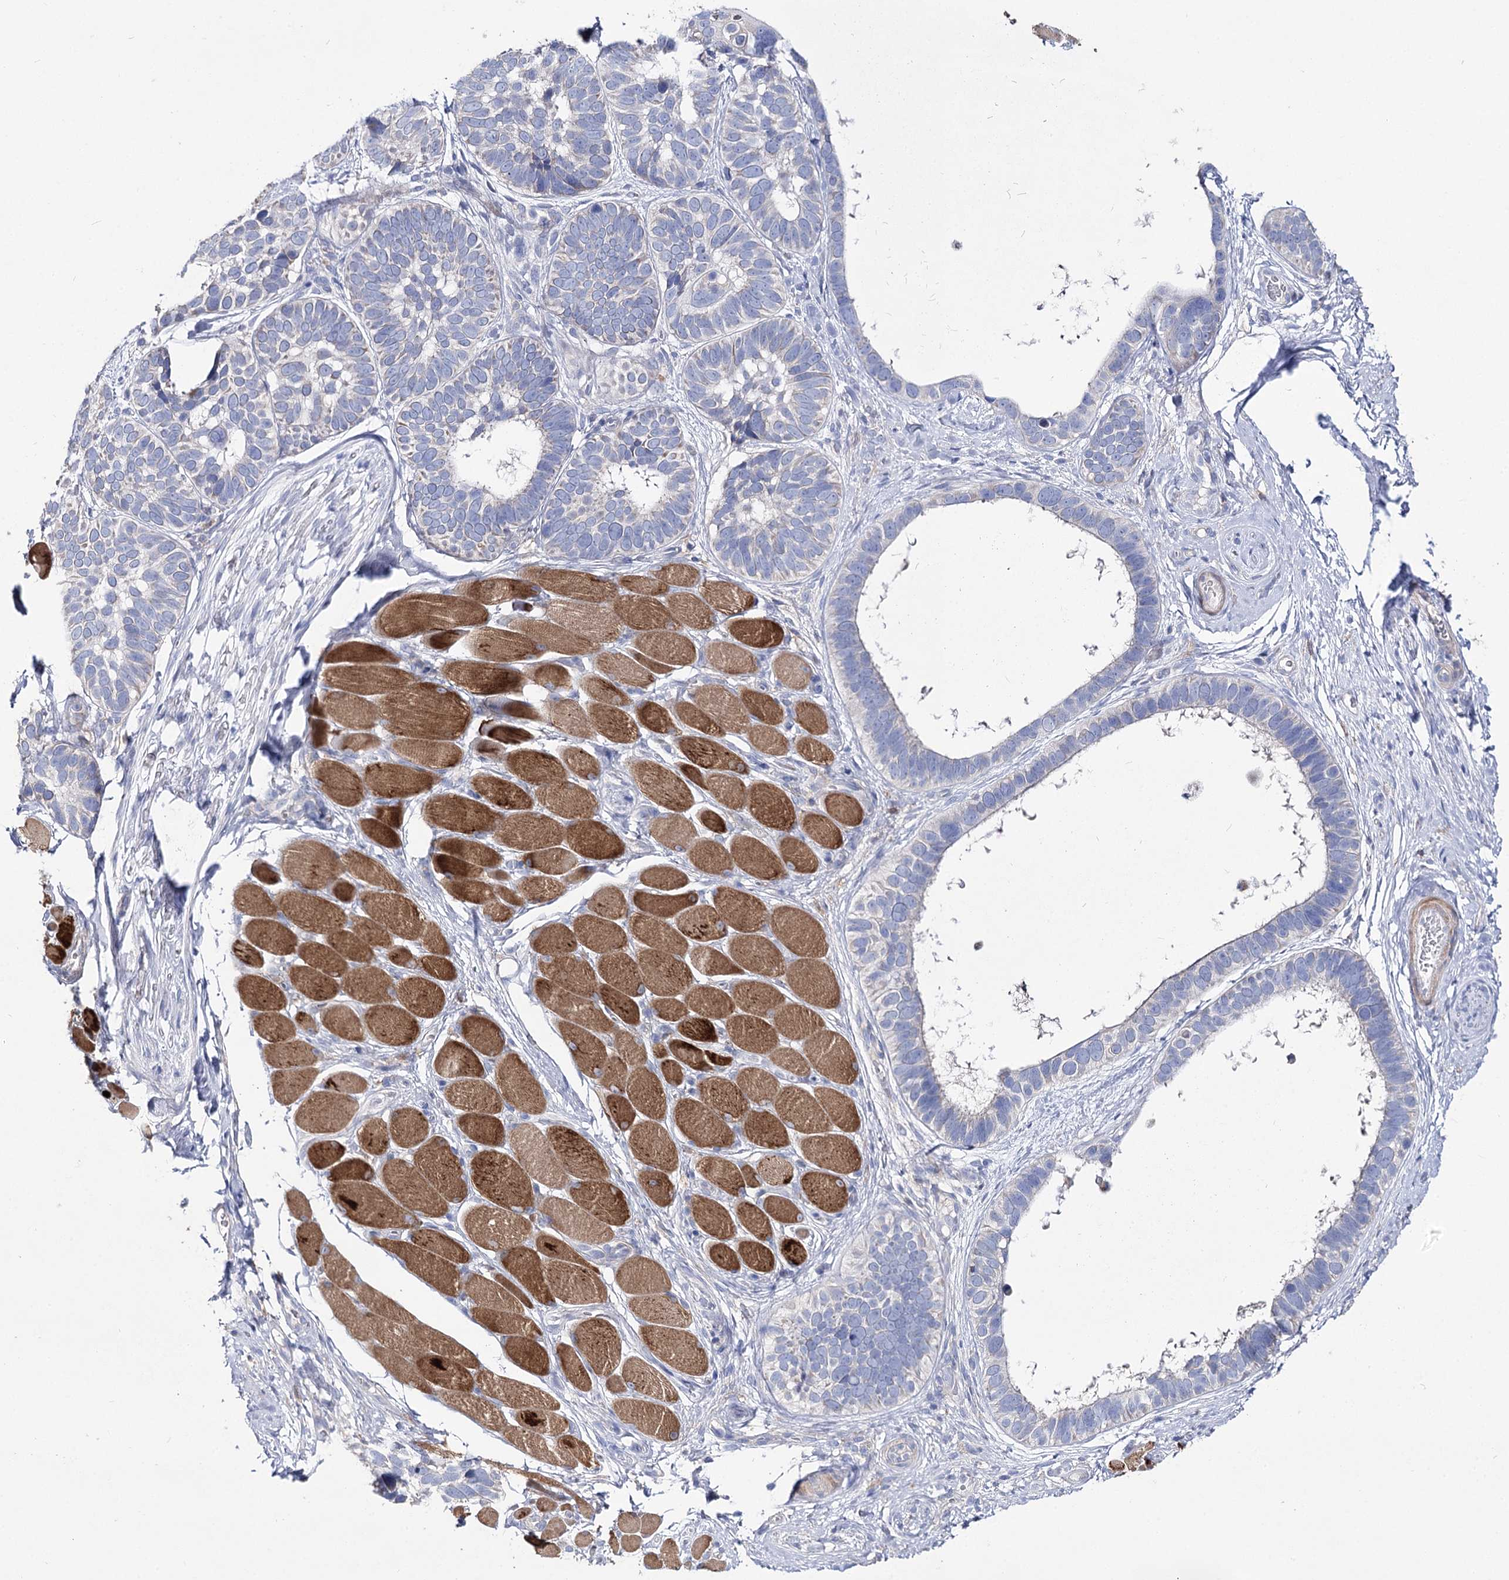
{"staining": {"intensity": "negative", "quantity": "none", "location": "none"}, "tissue": "skin cancer", "cell_type": "Tumor cells", "image_type": "cancer", "snomed": [{"axis": "morphology", "description": "Basal cell carcinoma"}, {"axis": "topography", "description": "Skin"}], "caption": "Immunohistochemistry (IHC) histopathology image of neoplastic tissue: human basal cell carcinoma (skin) stained with DAB (3,3'-diaminobenzidine) displays no significant protein positivity in tumor cells.", "gene": "NRAP", "patient": {"sex": "male", "age": 62}}